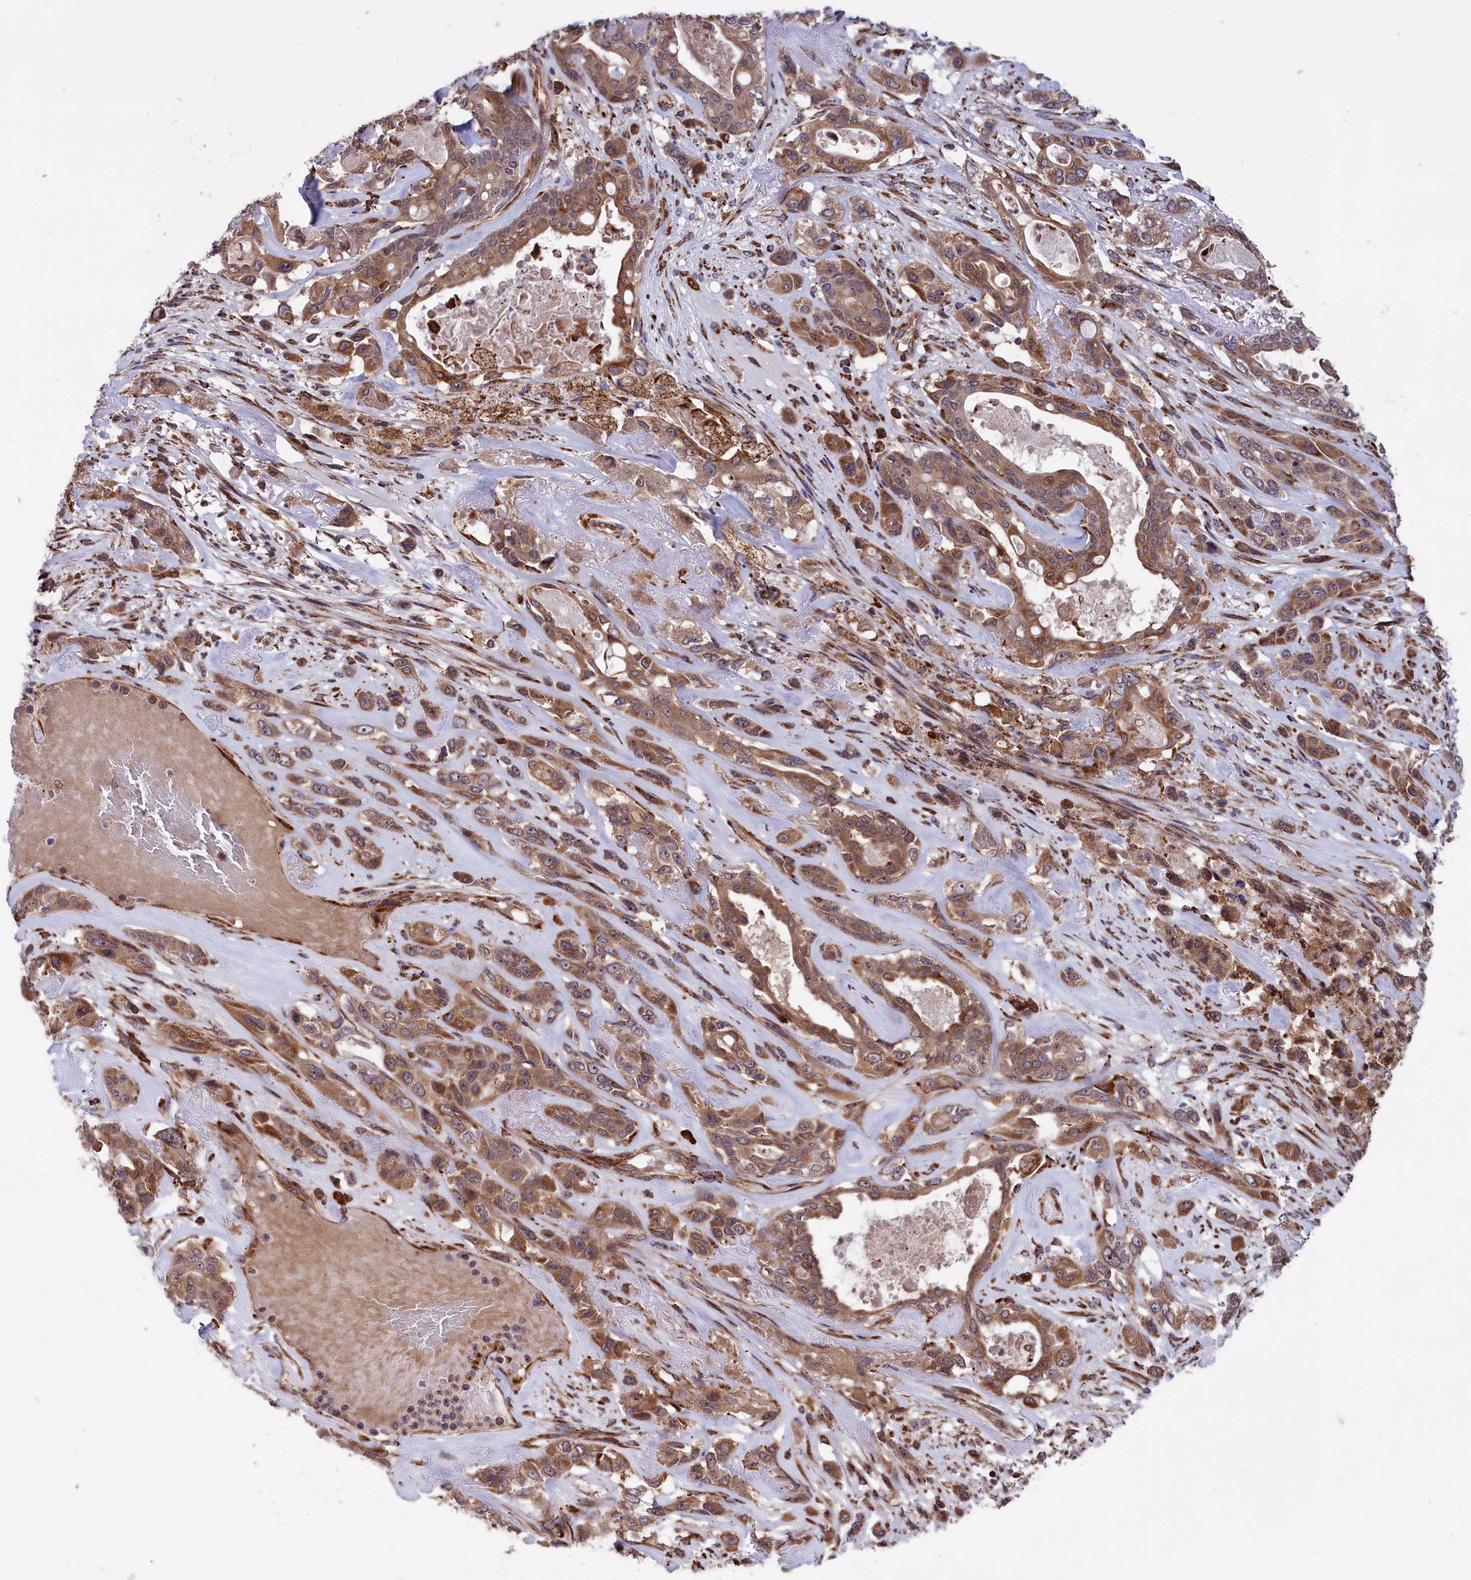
{"staining": {"intensity": "moderate", "quantity": ">75%", "location": "cytoplasmic/membranous"}, "tissue": "lung cancer", "cell_type": "Tumor cells", "image_type": "cancer", "snomed": [{"axis": "morphology", "description": "Squamous cell carcinoma, NOS"}, {"axis": "topography", "description": "Lung"}], "caption": "Lung squamous cell carcinoma stained for a protein reveals moderate cytoplasmic/membranous positivity in tumor cells. (DAB IHC with brightfield microscopy, high magnification).", "gene": "PLA2G4C", "patient": {"sex": "female", "age": 70}}